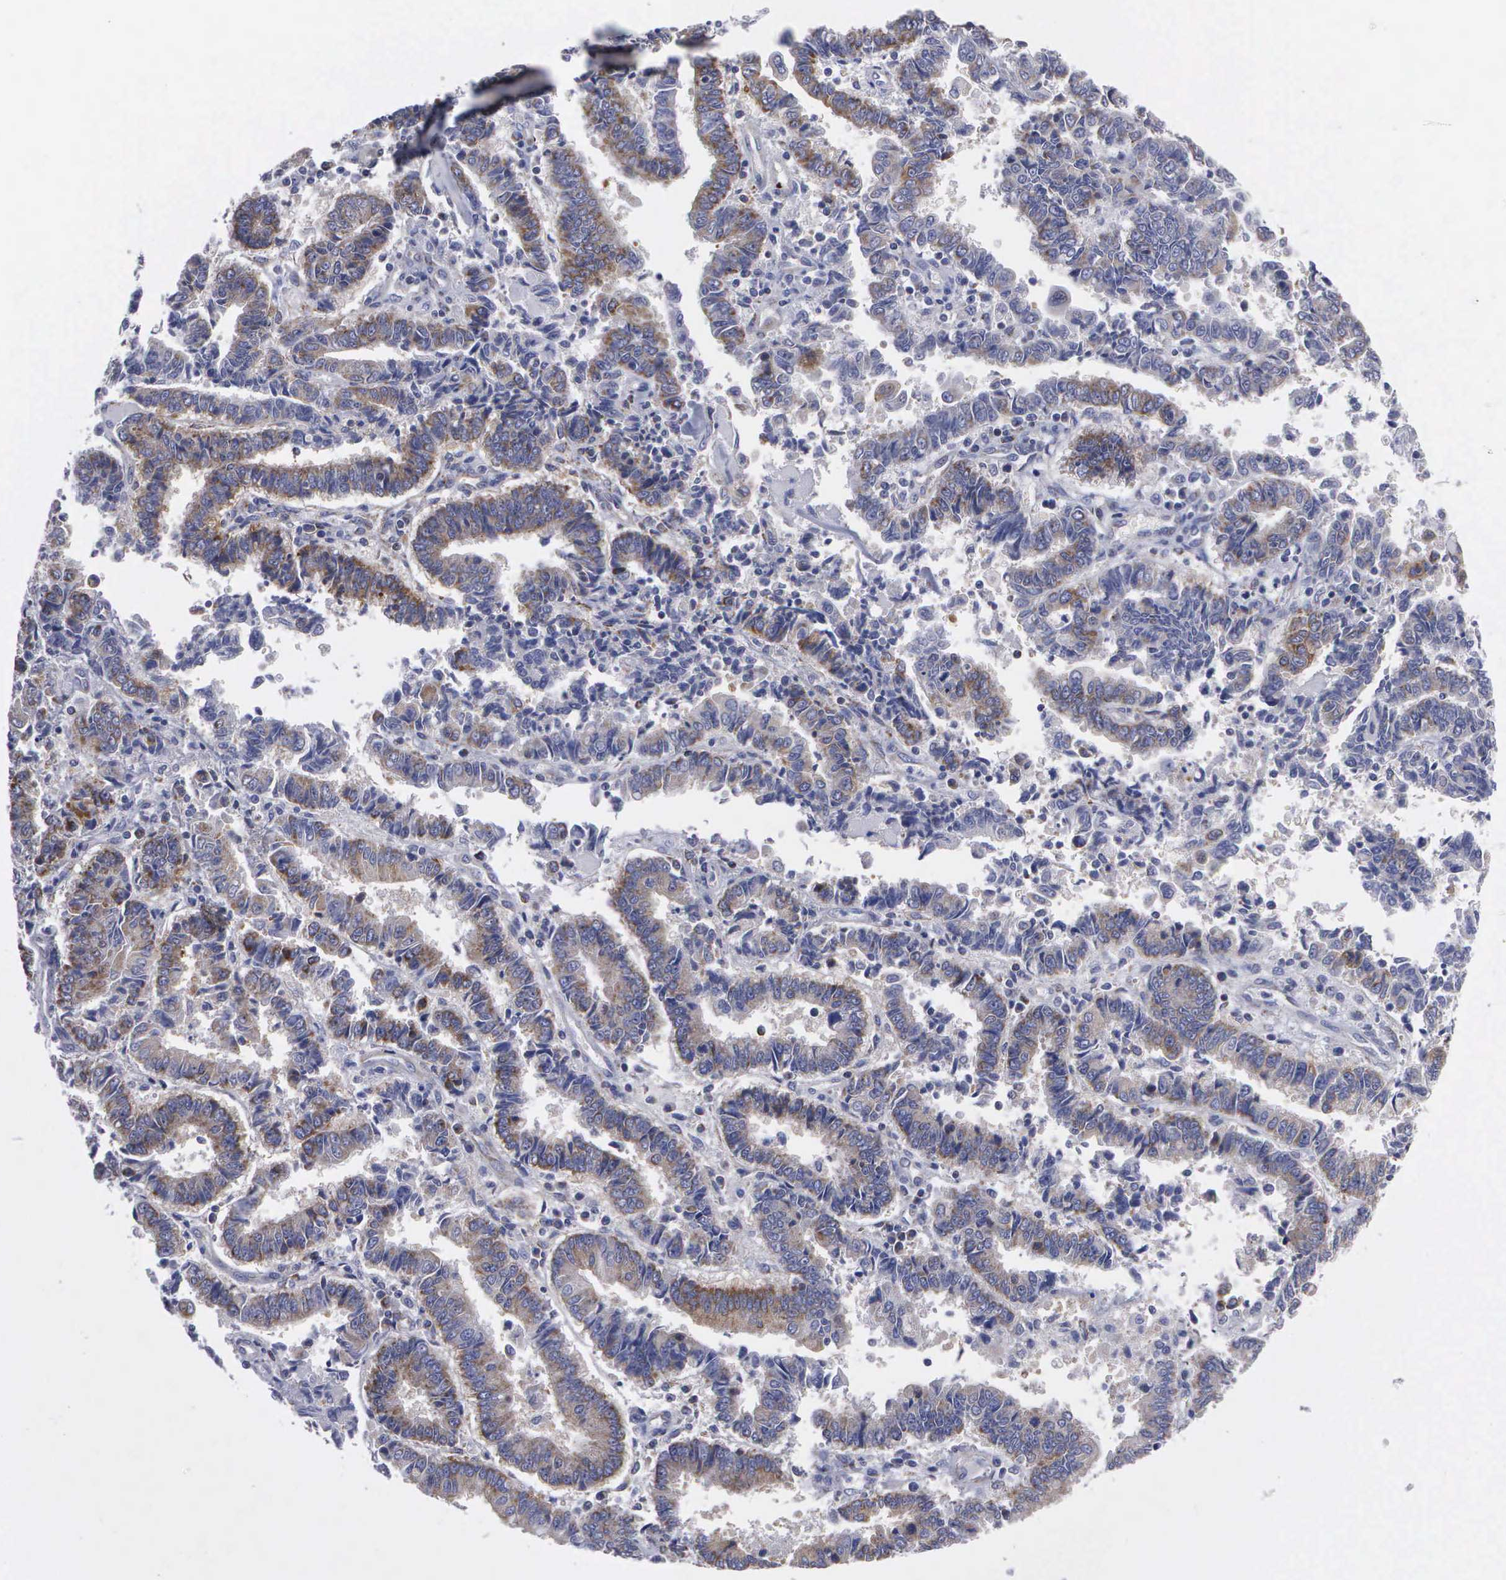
{"staining": {"intensity": "moderate", "quantity": ">75%", "location": "cytoplasmic/membranous"}, "tissue": "endometrial cancer", "cell_type": "Tumor cells", "image_type": "cancer", "snomed": [{"axis": "morphology", "description": "Adenocarcinoma, NOS"}, {"axis": "topography", "description": "Endometrium"}], "caption": "Adenocarcinoma (endometrial) stained with DAB immunohistochemistry demonstrates medium levels of moderate cytoplasmic/membranous positivity in approximately >75% of tumor cells.", "gene": "APOOL", "patient": {"sex": "female", "age": 75}}